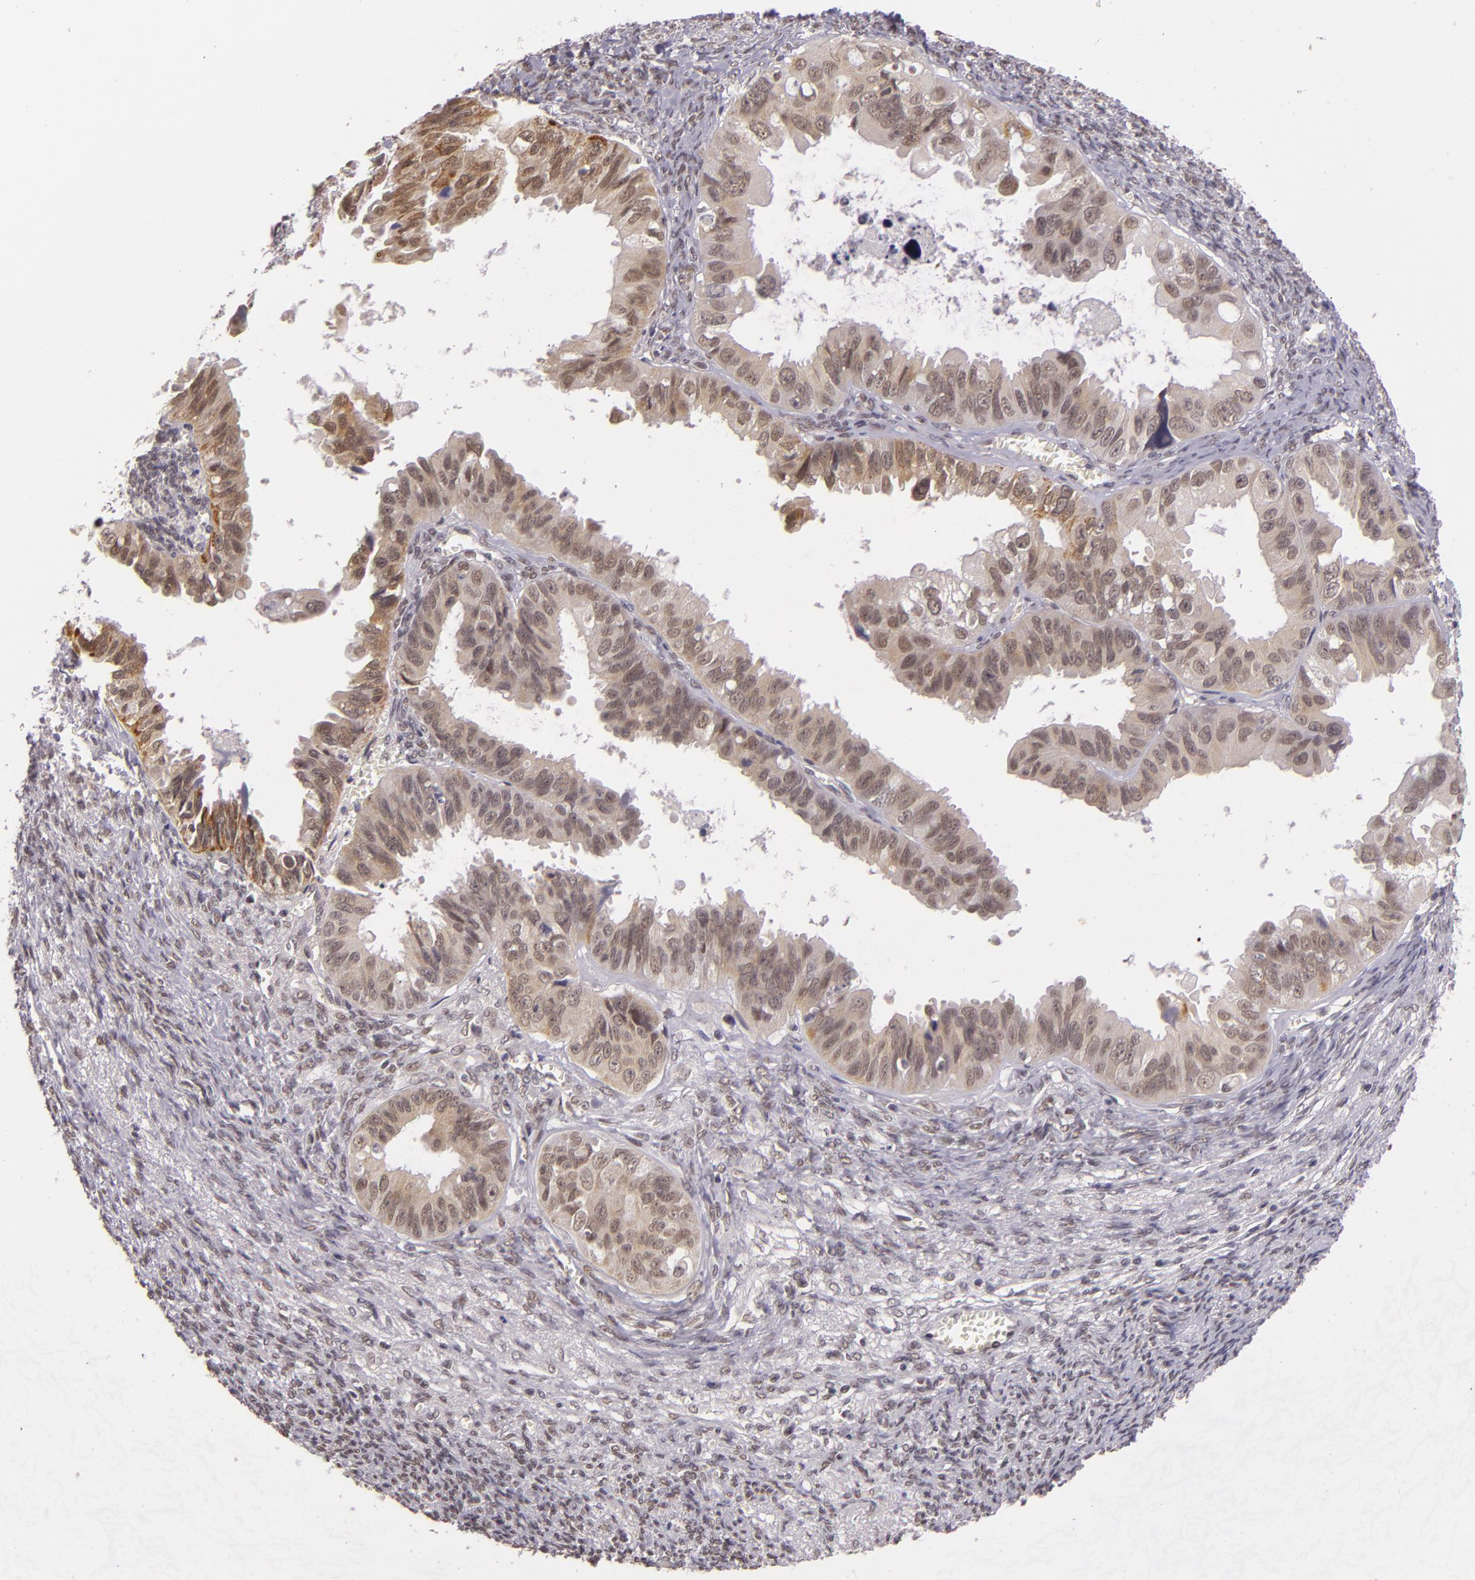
{"staining": {"intensity": "moderate", "quantity": "25%-75%", "location": "cytoplasmic/membranous,nuclear"}, "tissue": "ovarian cancer", "cell_type": "Tumor cells", "image_type": "cancer", "snomed": [{"axis": "morphology", "description": "Carcinoma, endometroid"}, {"axis": "topography", "description": "Ovary"}], "caption": "An immunohistochemistry image of neoplastic tissue is shown. Protein staining in brown highlights moderate cytoplasmic/membranous and nuclear positivity in ovarian endometroid carcinoma within tumor cells.", "gene": "ALX1", "patient": {"sex": "female", "age": 85}}